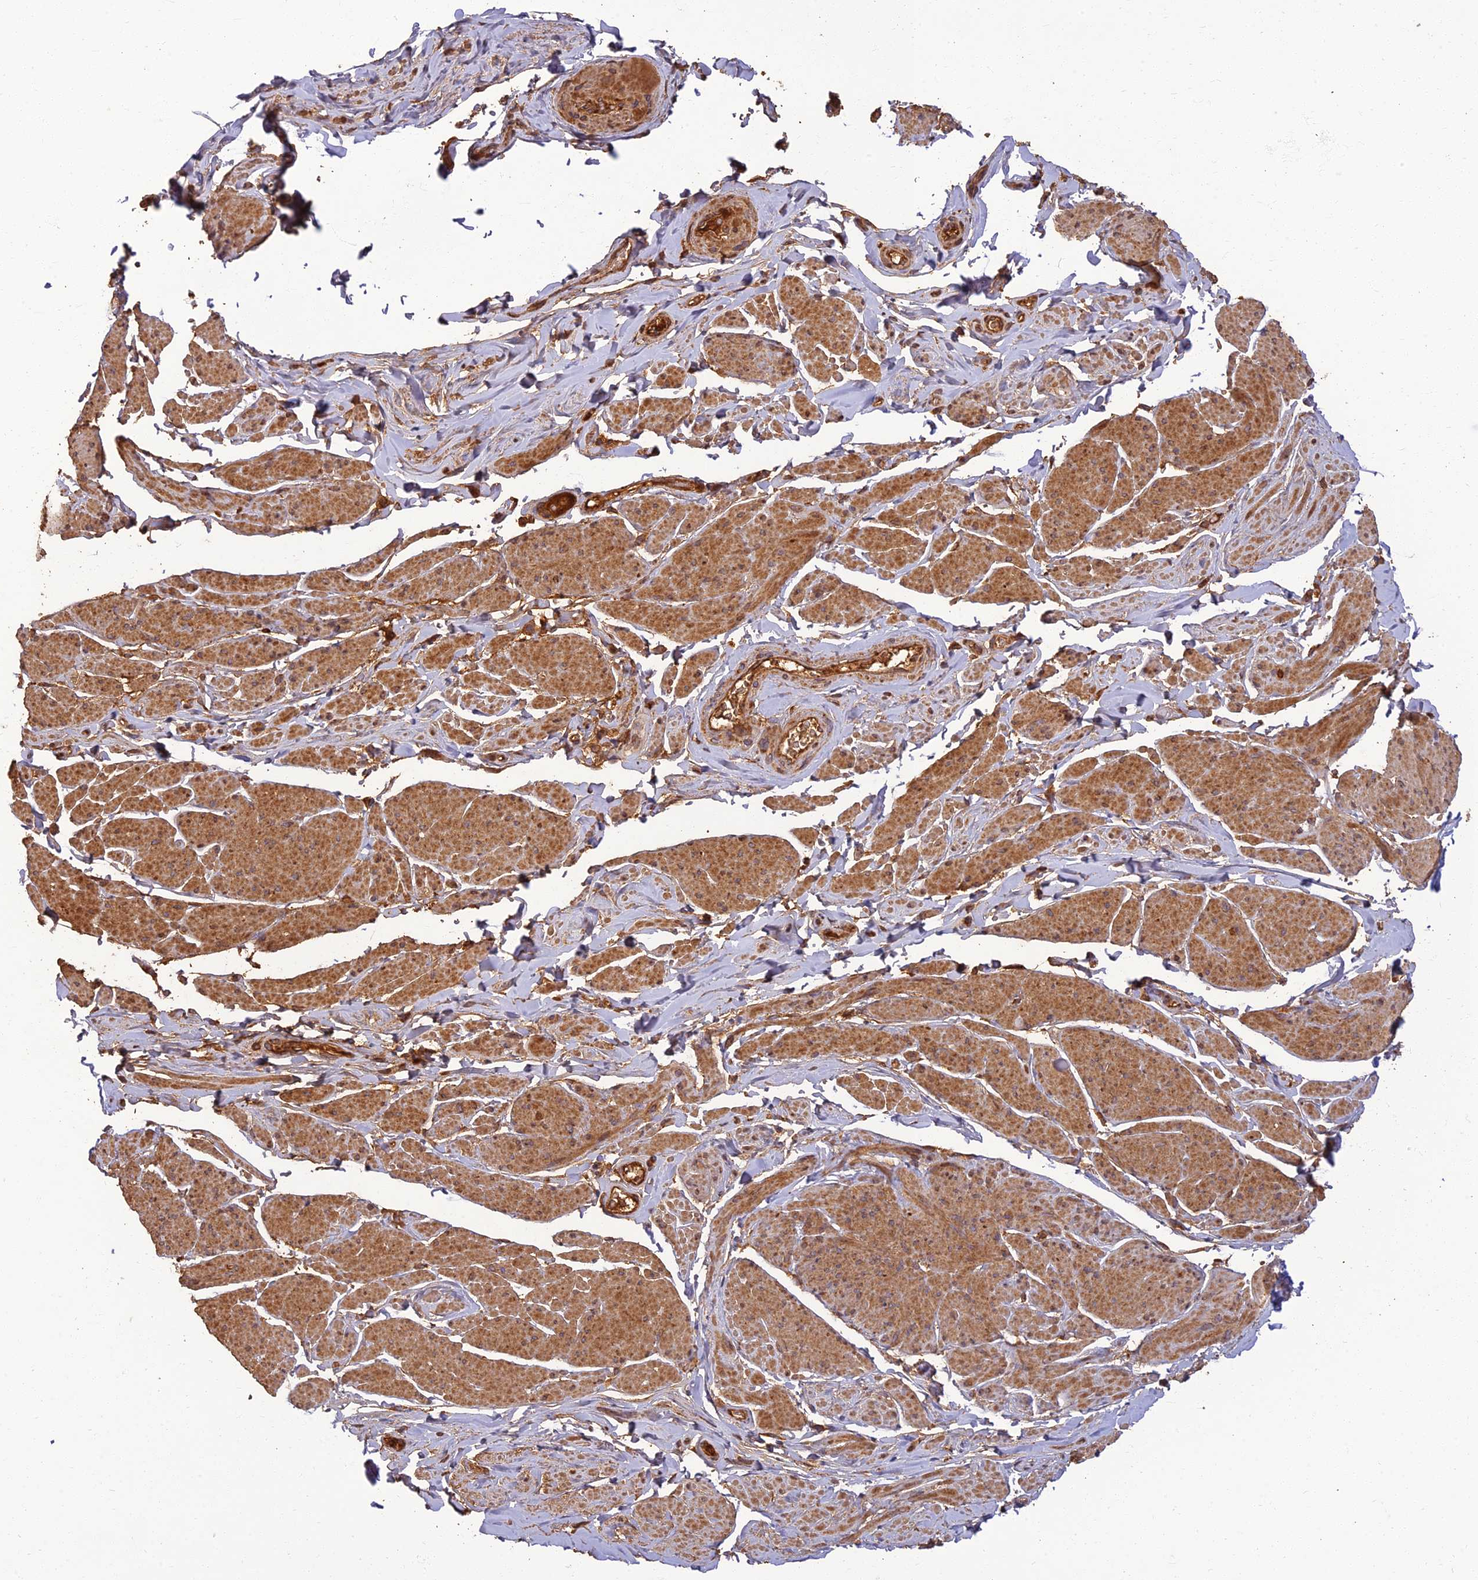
{"staining": {"intensity": "moderate", "quantity": "25%-75%", "location": "cytoplasmic/membranous"}, "tissue": "smooth muscle", "cell_type": "Smooth muscle cells", "image_type": "normal", "snomed": [{"axis": "morphology", "description": "Normal tissue, NOS"}, {"axis": "topography", "description": "Smooth muscle"}, {"axis": "topography", "description": "Peripheral nerve tissue"}], "caption": "Moderate cytoplasmic/membranous staining for a protein is identified in about 25%-75% of smooth muscle cells of benign smooth muscle using immunohistochemistry.", "gene": "CORO1C", "patient": {"sex": "male", "age": 69}}